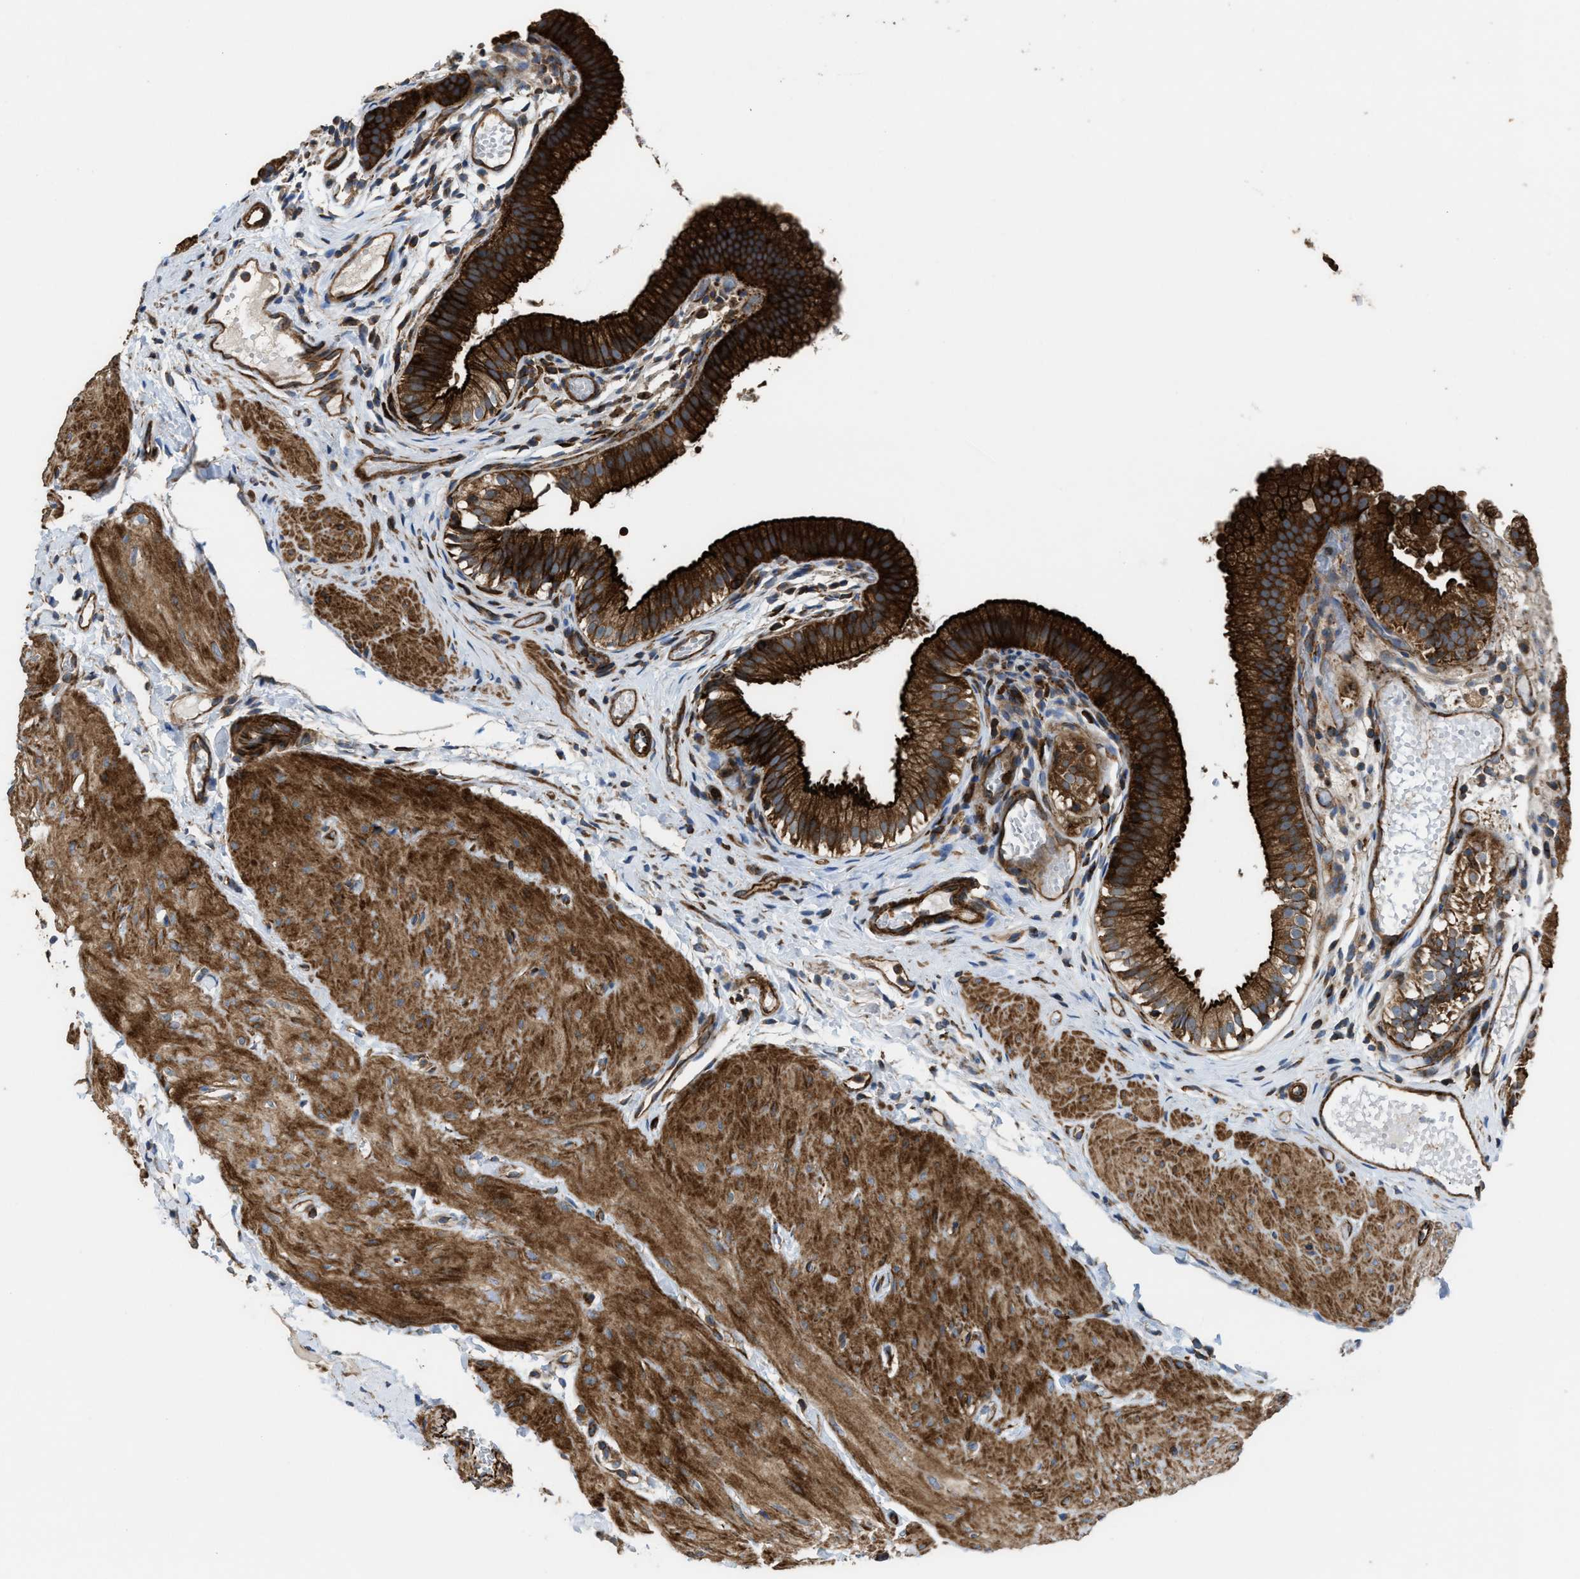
{"staining": {"intensity": "strong", "quantity": ">75%", "location": "cytoplasmic/membranous"}, "tissue": "gallbladder", "cell_type": "Glandular cells", "image_type": "normal", "snomed": [{"axis": "morphology", "description": "Normal tissue, NOS"}, {"axis": "topography", "description": "Gallbladder"}], "caption": "A high-resolution photomicrograph shows immunohistochemistry staining of normal gallbladder, which reveals strong cytoplasmic/membranous positivity in approximately >75% of glandular cells.", "gene": "EGLN1", "patient": {"sex": "female", "age": 26}}